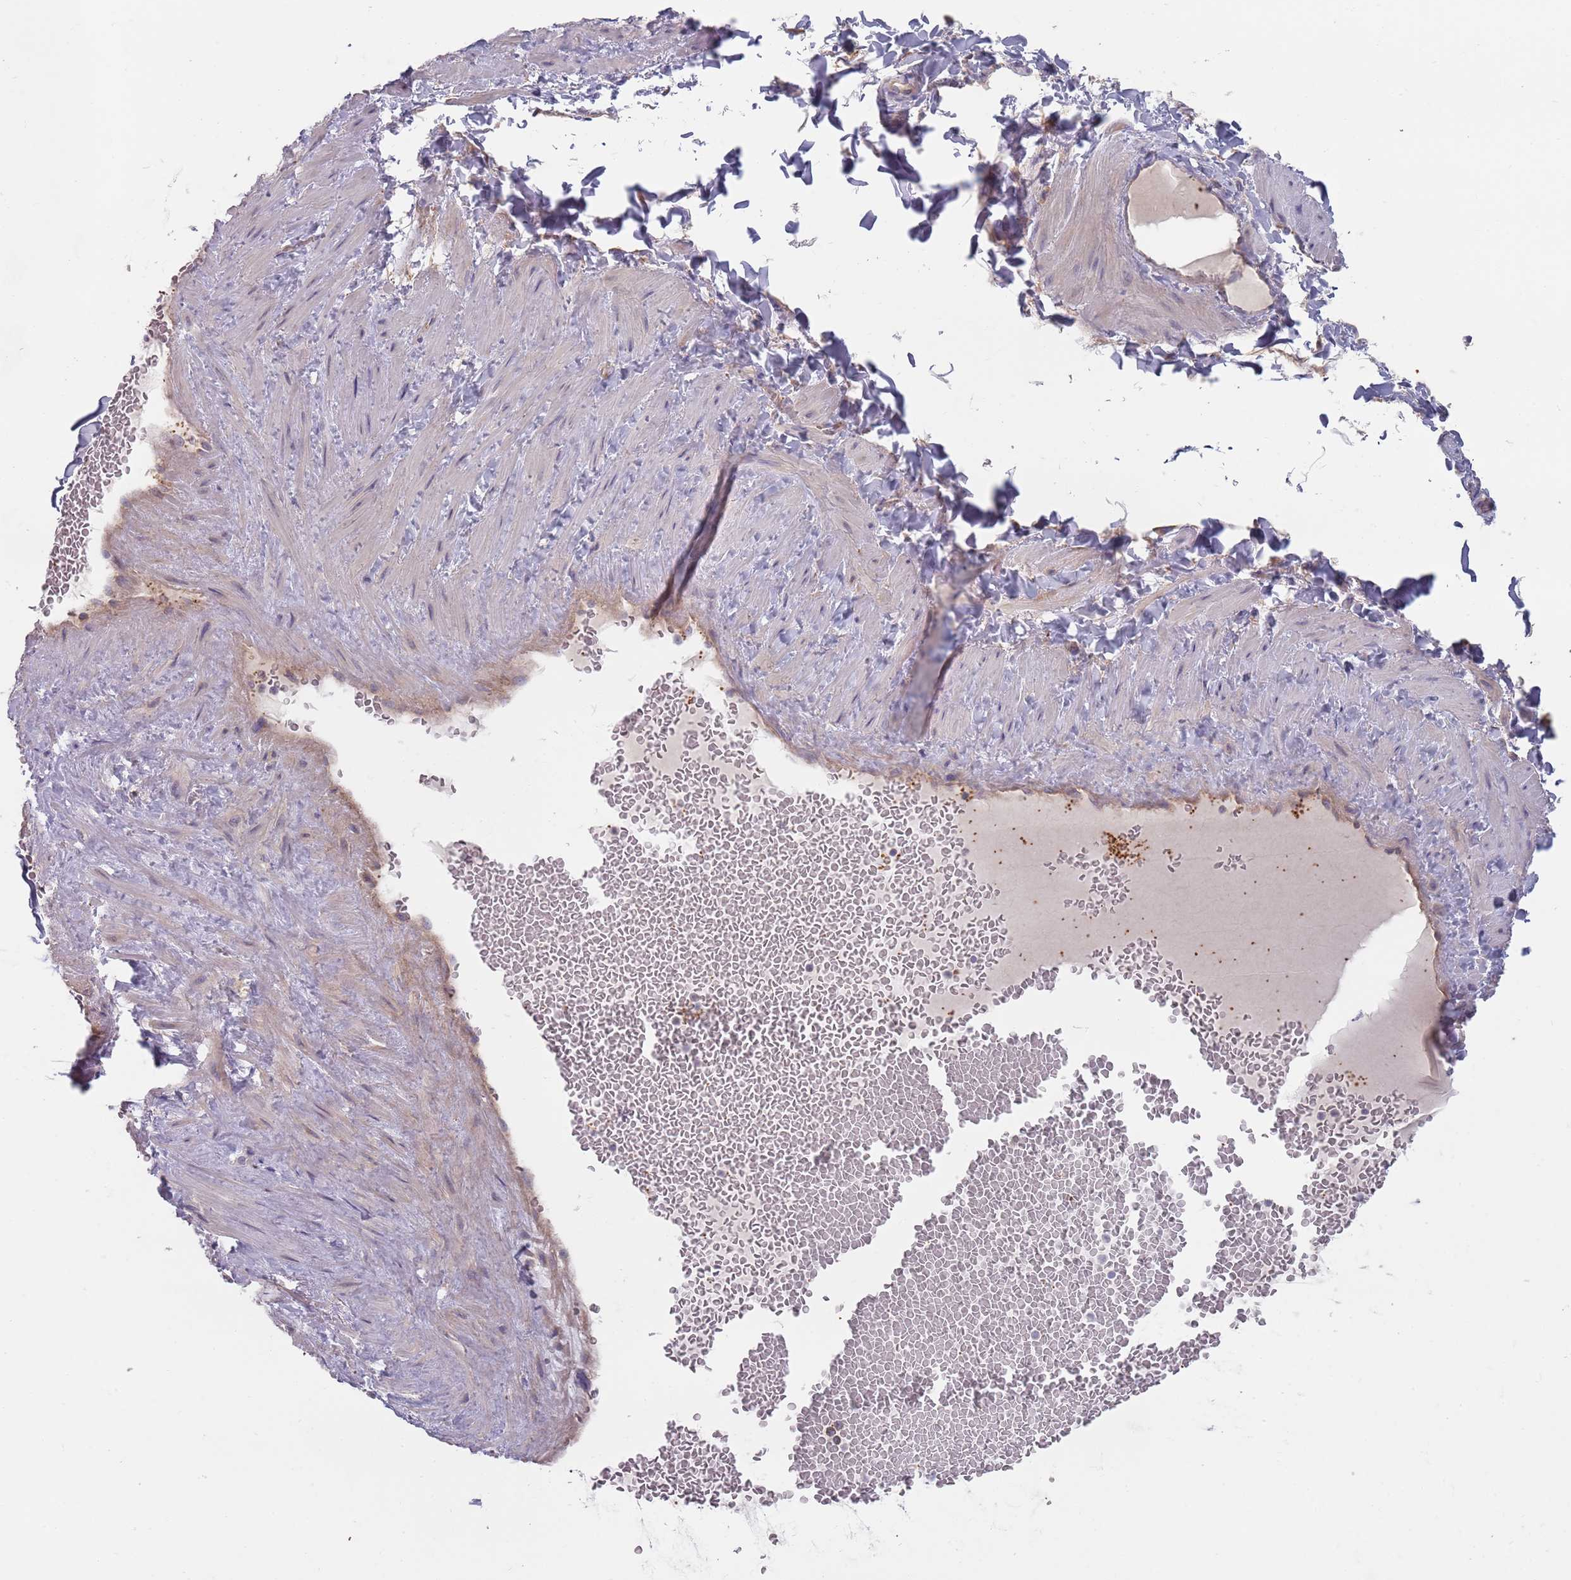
{"staining": {"intensity": "weak", "quantity": ">75%", "location": "cytoplasmic/membranous"}, "tissue": "adipose tissue", "cell_type": "Adipocytes", "image_type": "normal", "snomed": [{"axis": "morphology", "description": "Normal tissue, NOS"}, {"axis": "topography", "description": "Soft tissue"}, {"axis": "topography", "description": "Vascular tissue"}], "caption": "High-magnification brightfield microscopy of normal adipose tissue stained with DAB (3,3'-diaminobenzidine) (brown) and counterstained with hematoxylin (blue). adipocytes exhibit weak cytoplasmic/membranous staining is present in approximately>75% of cells. (IHC, brightfield microscopy, high magnification).", "gene": "APPL2", "patient": {"sex": "male", "age": 54}}